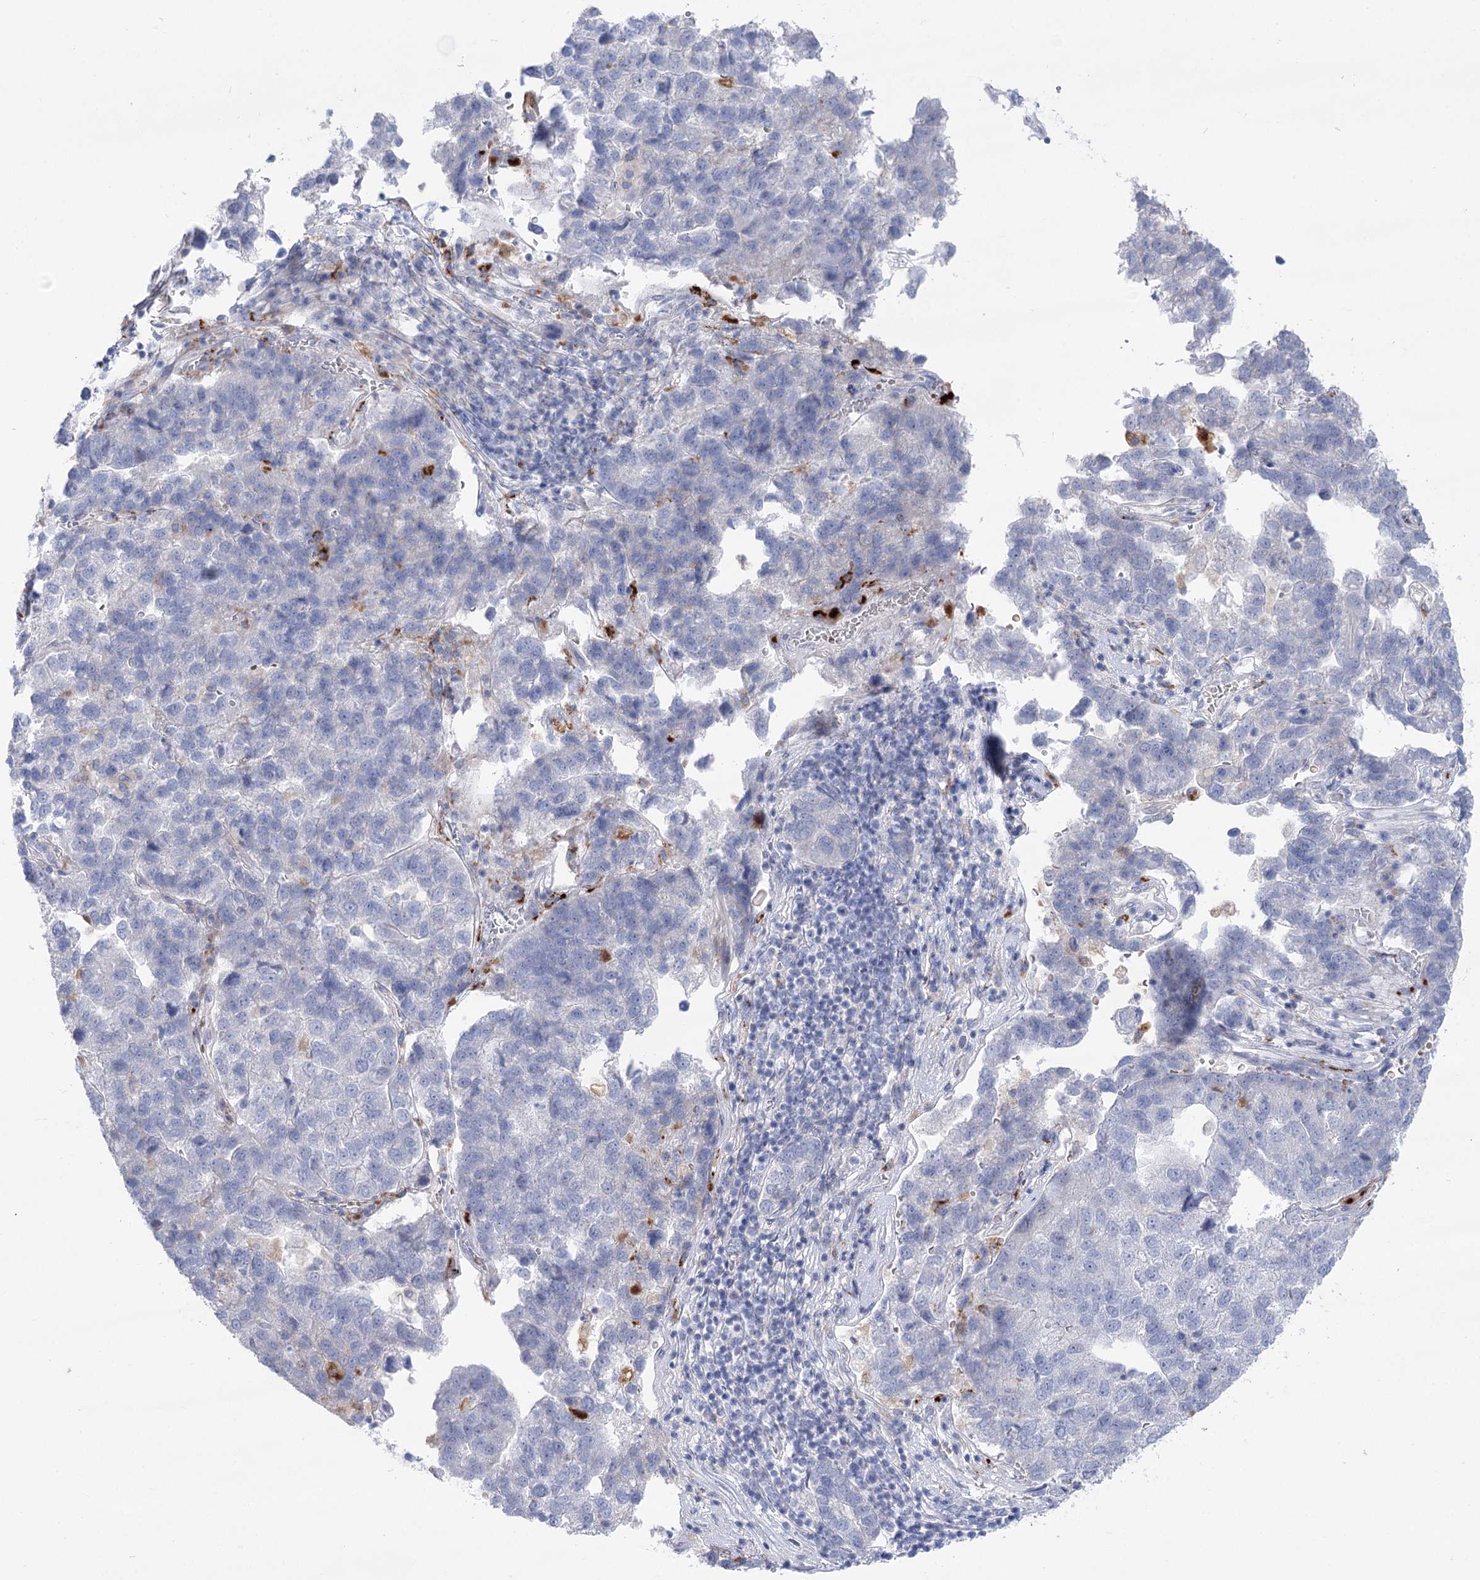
{"staining": {"intensity": "negative", "quantity": "none", "location": "none"}, "tissue": "pancreatic cancer", "cell_type": "Tumor cells", "image_type": "cancer", "snomed": [{"axis": "morphology", "description": "Adenocarcinoma, NOS"}, {"axis": "topography", "description": "Pancreas"}], "caption": "Human pancreatic cancer stained for a protein using IHC exhibits no staining in tumor cells.", "gene": "SIAE", "patient": {"sex": "female", "age": 61}}